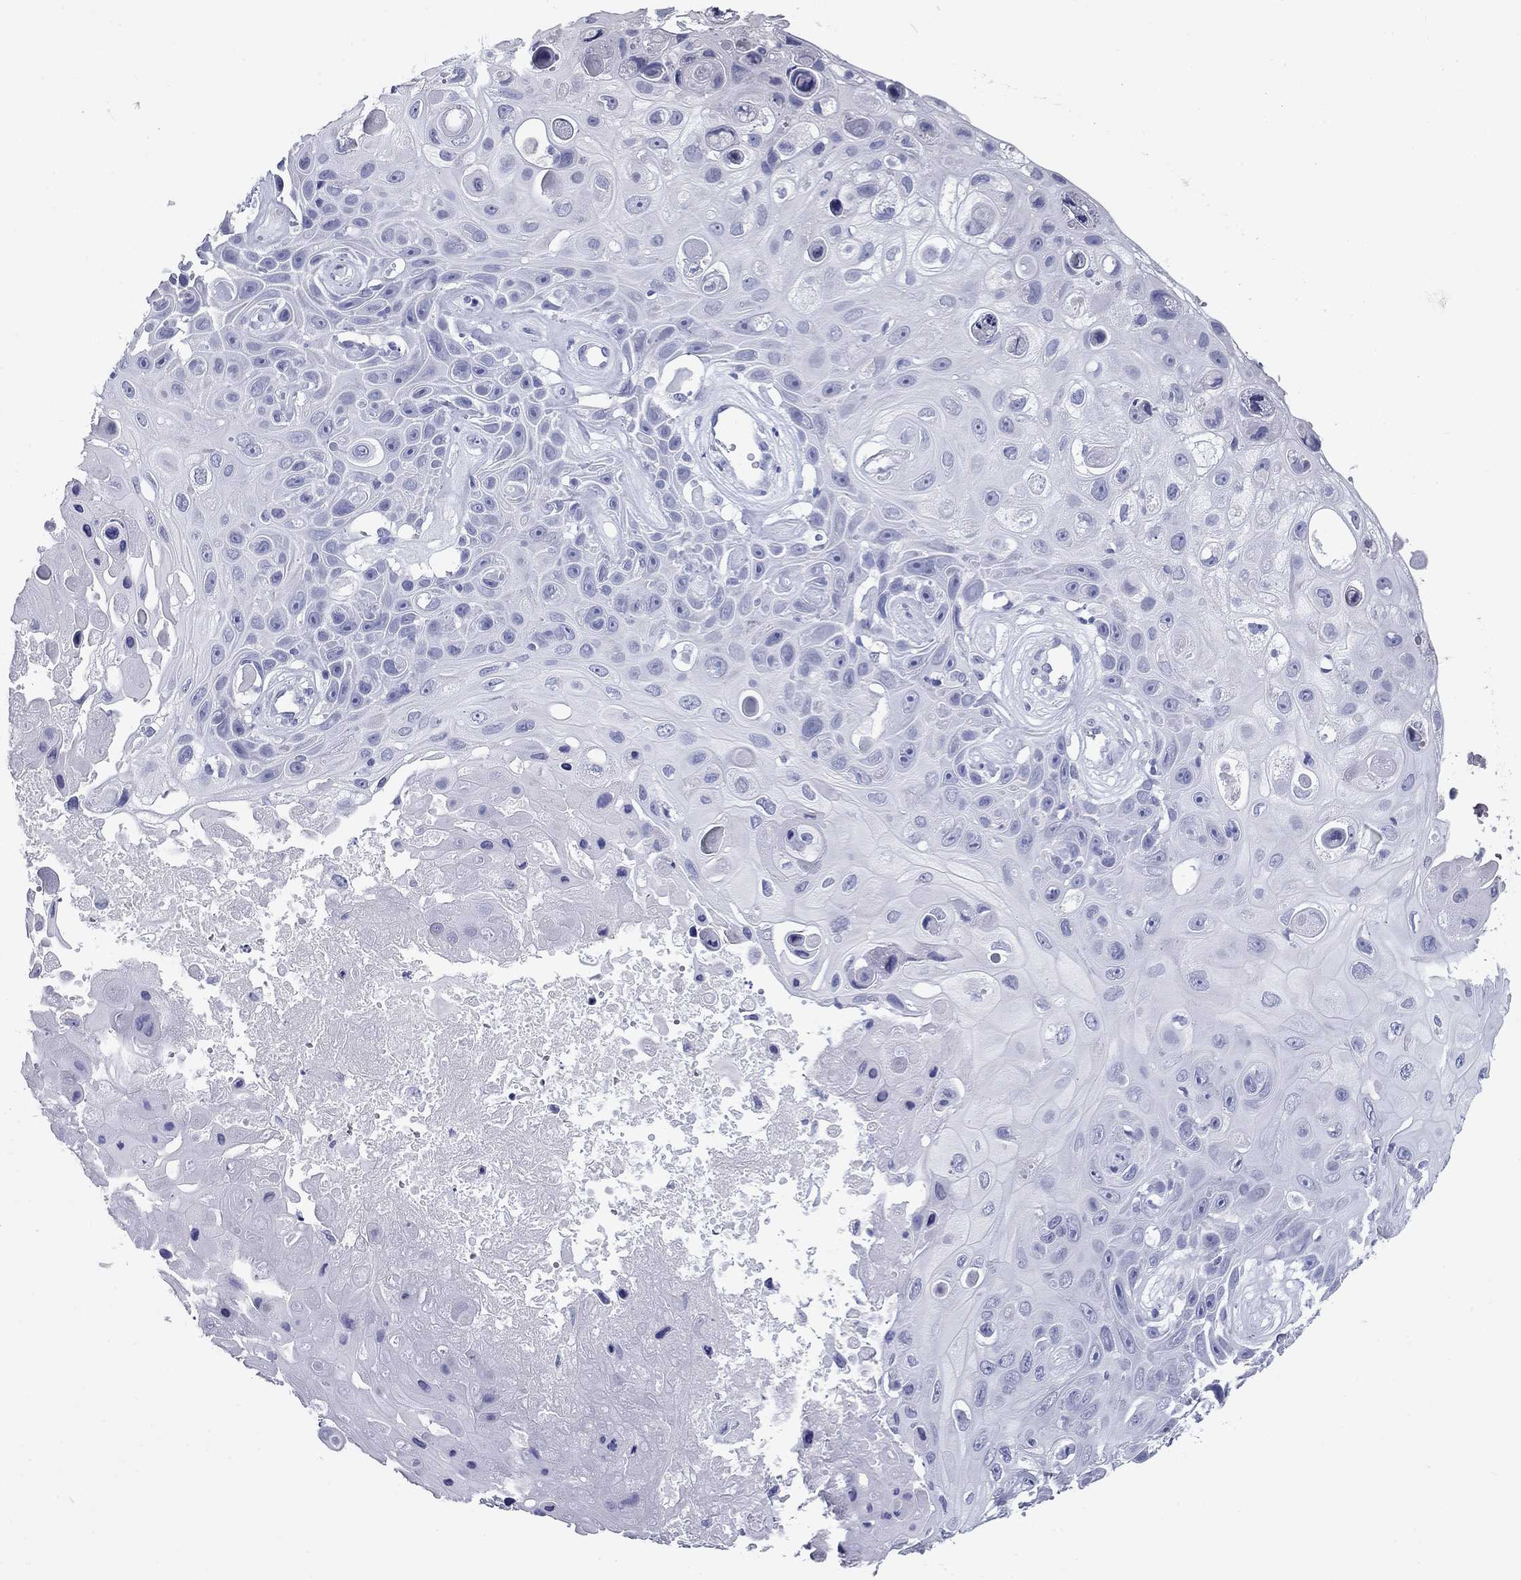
{"staining": {"intensity": "negative", "quantity": "none", "location": "none"}, "tissue": "skin cancer", "cell_type": "Tumor cells", "image_type": "cancer", "snomed": [{"axis": "morphology", "description": "Squamous cell carcinoma, NOS"}, {"axis": "topography", "description": "Skin"}], "caption": "The immunohistochemistry (IHC) photomicrograph has no significant positivity in tumor cells of squamous cell carcinoma (skin) tissue.", "gene": "NPPA", "patient": {"sex": "male", "age": 82}}